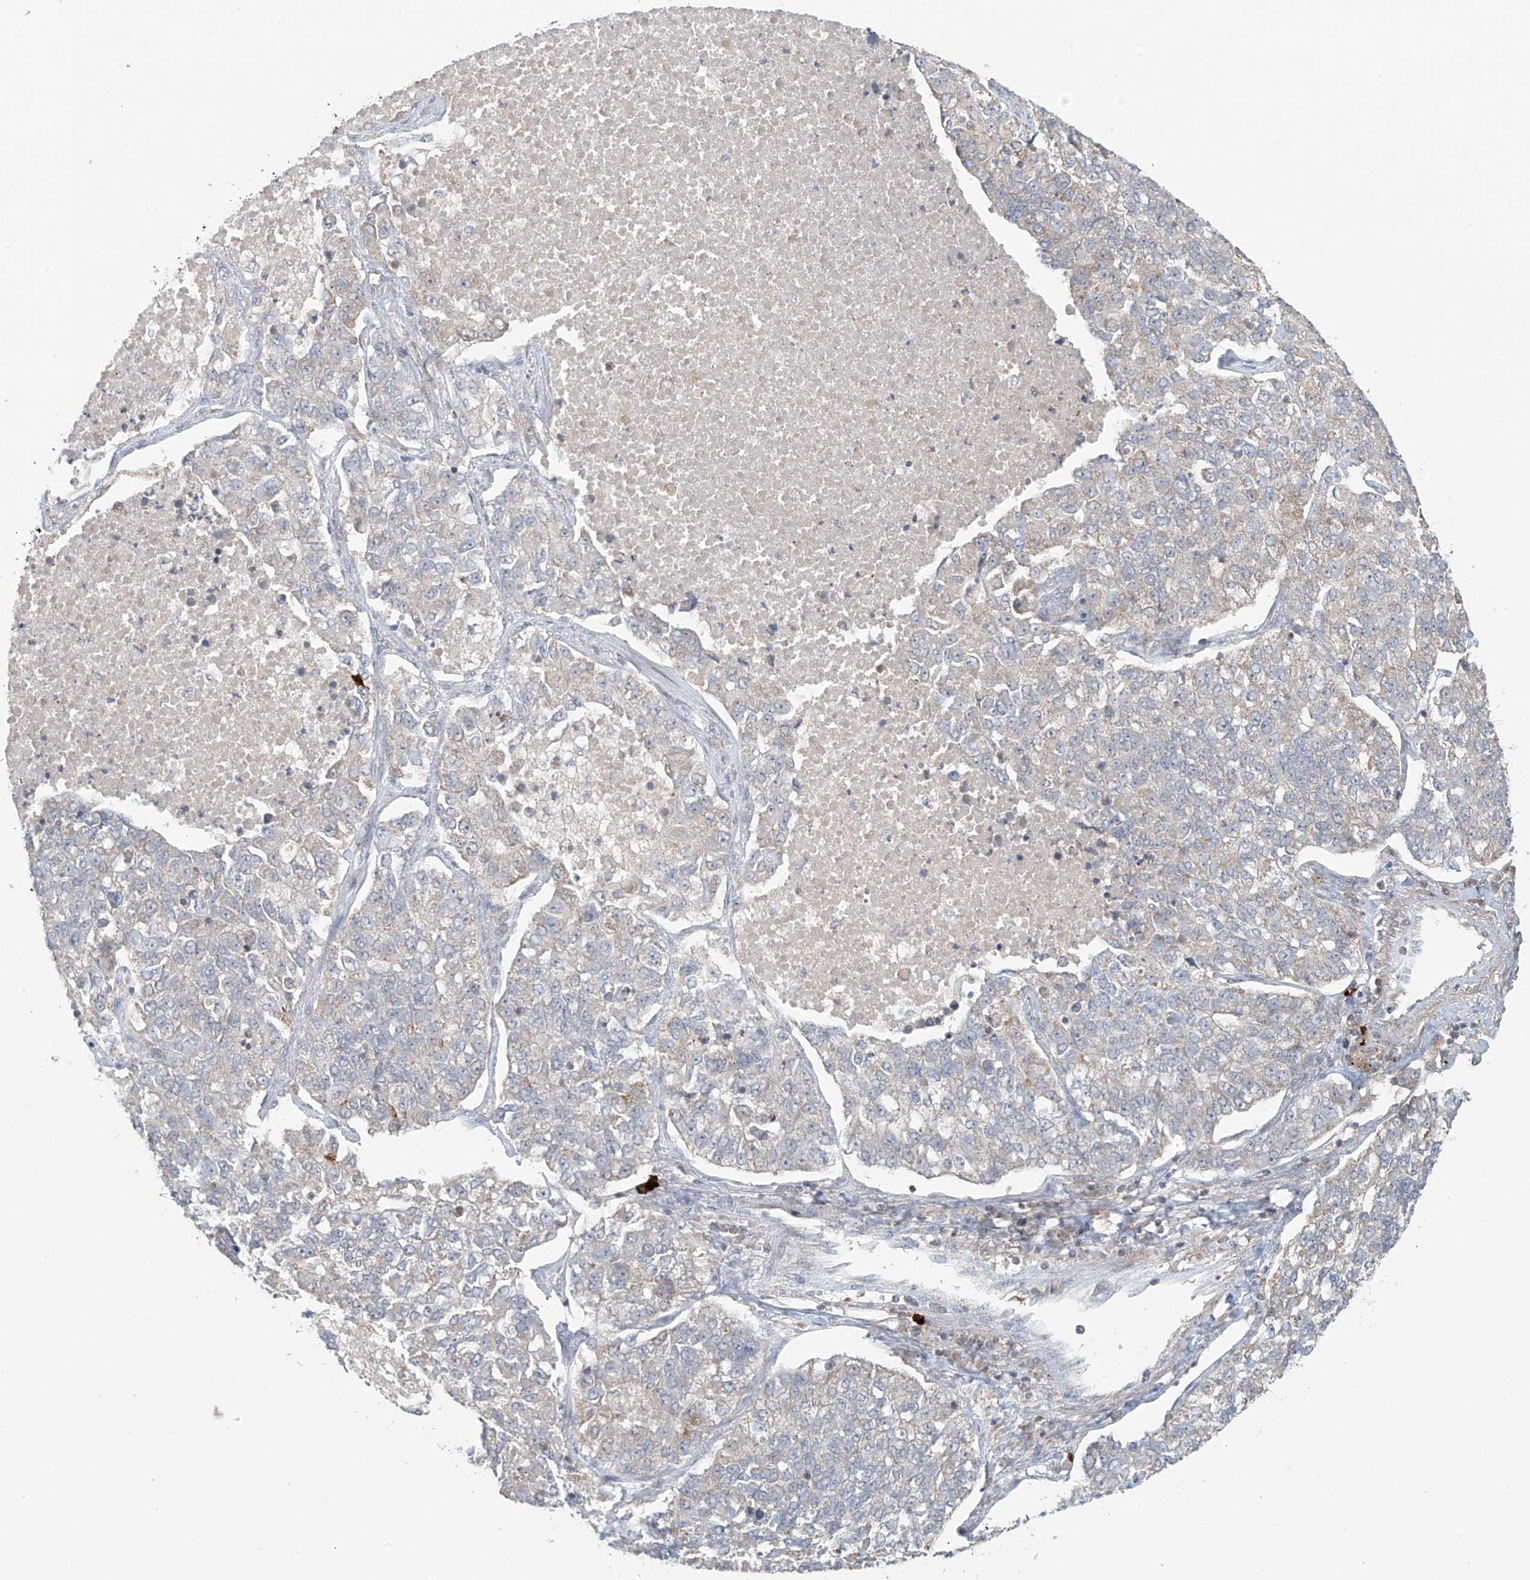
{"staining": {"intensity": "negative", "quantity": "none", "location": "none"}, "tissue": "lung cancer", "cell_type": "Tumor cells", "image_type": "cancer", "snomed": [{"axis": "morphology", "description": "Adenocarcinoma, NOS"}, {"axis": "topography", "description": "Lung"}], "caption": "DAB immunohistochemical staining of human lung adenocarcinoma exhibits no significant positivity in tumor cells.", "gene": "HDDC2", "patient": {"sex": "male", "age": 49}}